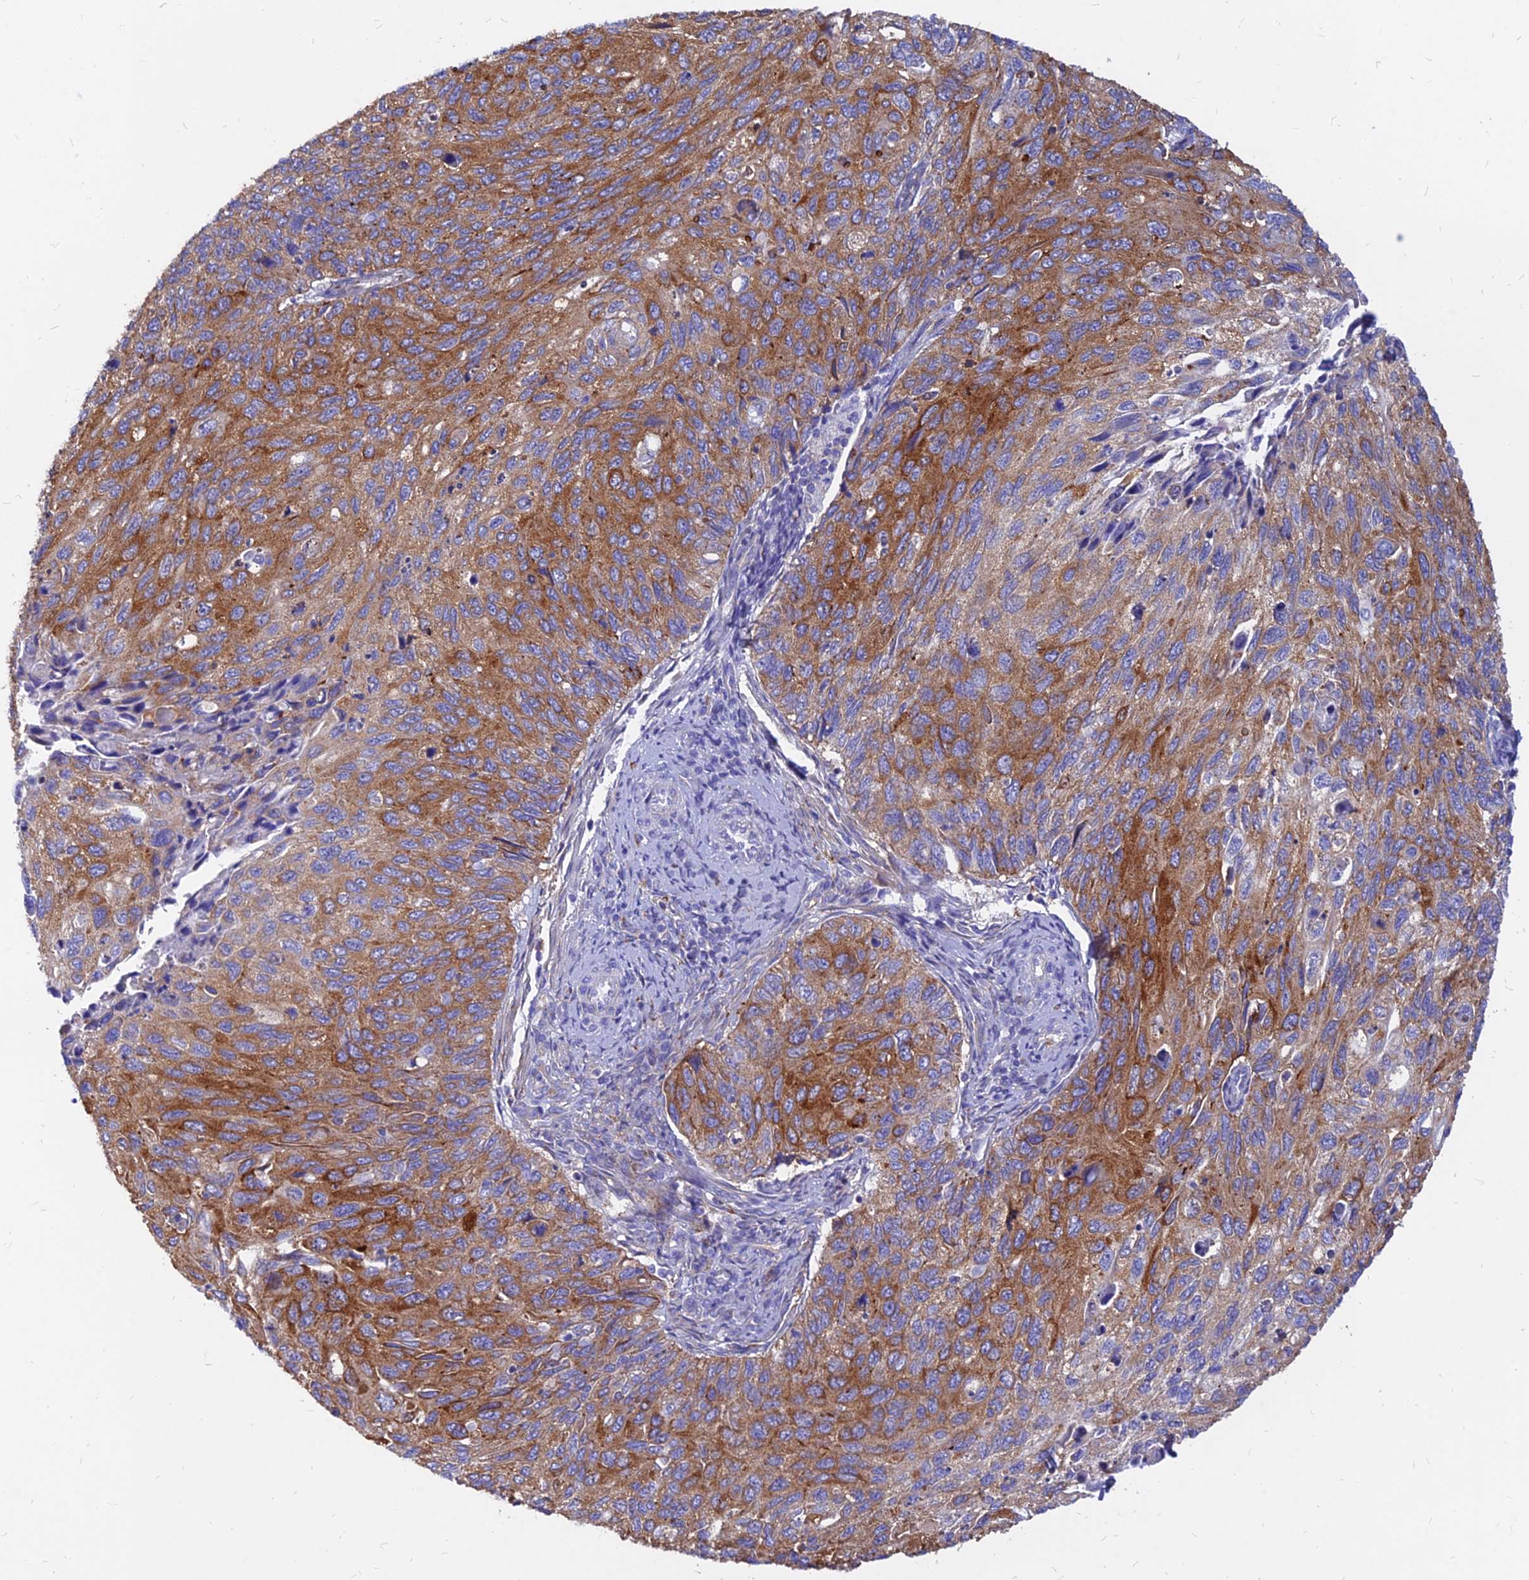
{"staining": {"intensity": "strong", "quantity": ">75%", "location": "cytoplasmic/membranous"}, "tissue": "cervical cancer", "cell_type": "Tumor cells", "image_type": "cancer", "snomed": [{"axis": "morphology", "description": "Squamous cell carcinoma, NOS"}, {"axis": "topography", "description": "Cervix"}], "caption": "This is an image of immunohistochemistry staining of cervical cancer (squamous cell carcinoma), which shows strong expression in the cytoplasmic/membranous of tumor cells.", "gene": "AGTRAP", "patient": {"sex": "female", "age": 70}}